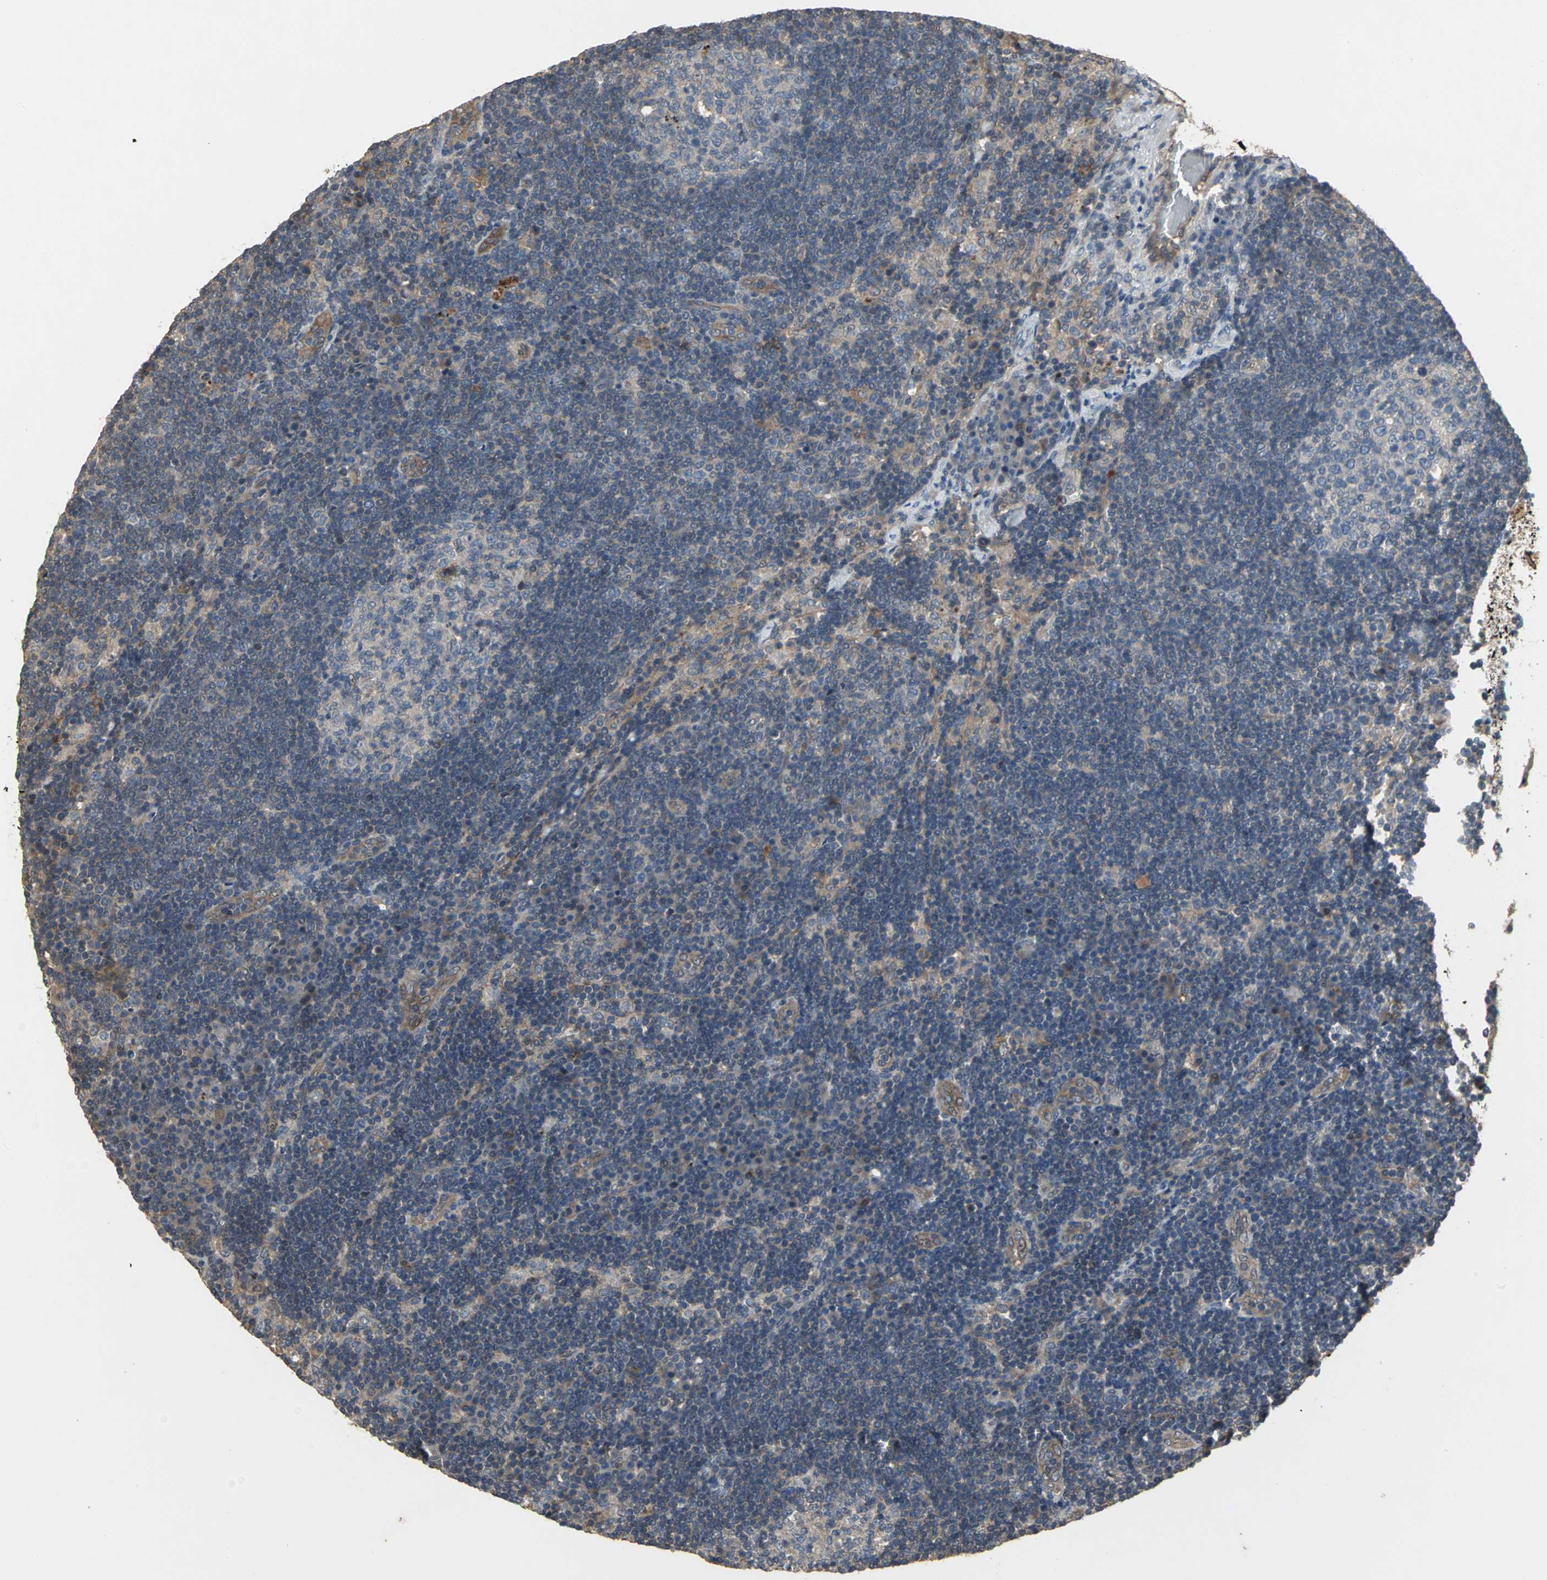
{"staining": {"intensity": "weak", "quantity": ">75%", "location": "cytoplasmic/membranous"}, "tissue": "lymph node", "cell_type": "Germinal center cells", "image_type": "normal", "snomed": [{"axis": "morphology", "description": "Normal tissue, NOS"}, {"axis": "morphology", "description": "Squamous cell carcinoma, metastatic, NOS"}, {"axis": "topography", "description": "Lymph node"}], "caption": "Lymph node stained for a protein (brown) shows weak cytoplasmic/membranous positive staining in approximately >75% of germinal center cells.", "gene": "MET", "patient": {"sex": "female", "age": 53}}